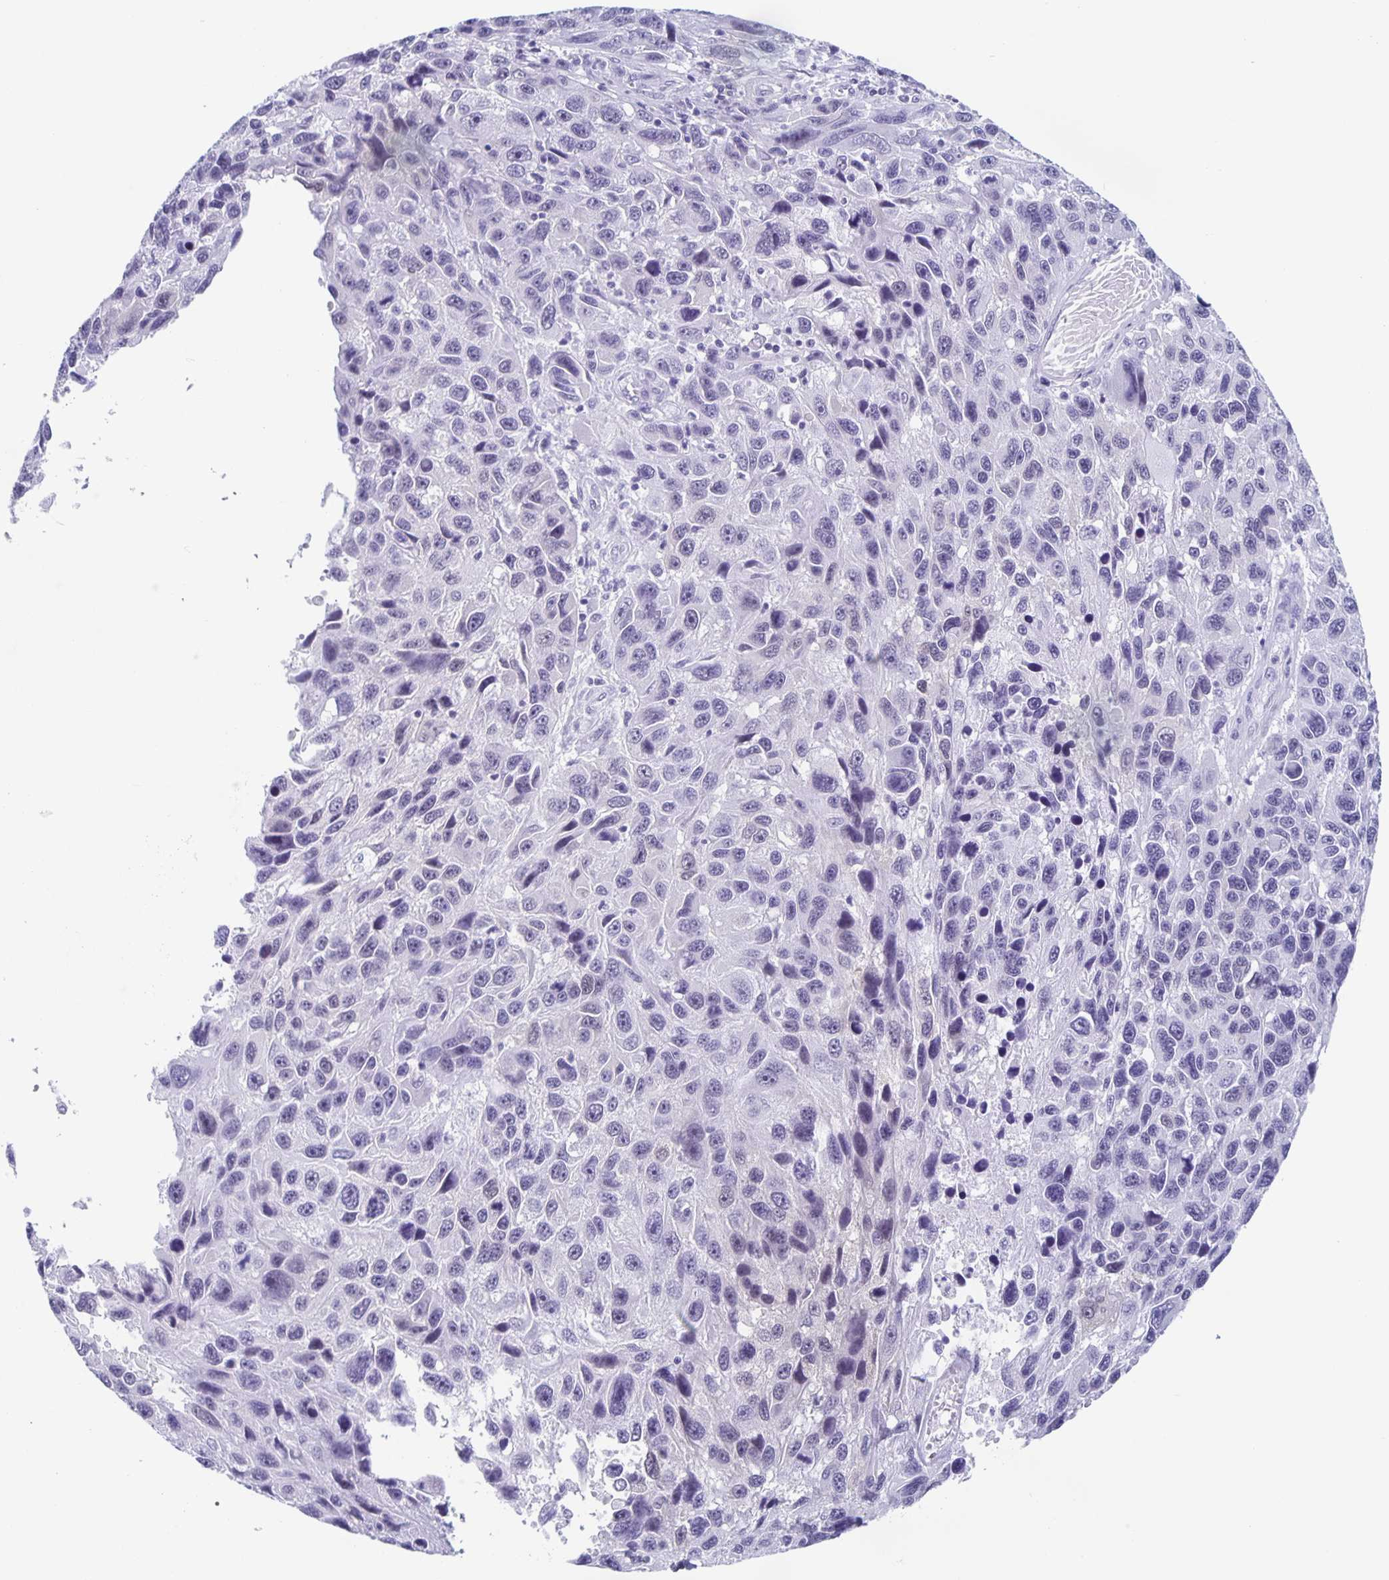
{"staining": {"intensity": "negative", "quantity": "none", "location": "none"}, "tissue": "melanoma", "cell_type": "Tumor cells", "image_type": "cancer", "snomed": [{"axis": "morphology", "description": "Malignant melanoma, NOS"}, {"axis": "topography", "description": "Skin"}], "caption": "A photomicrograph of melanoma stained for a protein demonstrates no brown staining in tumor cells. Brightfield microscopy of immunohistochemistry stained with DAB (brown) and hematoxylin (blue), captured at high magnification.", "gene": "TPPP", "patient": {"sex": "male", "age": 53}}